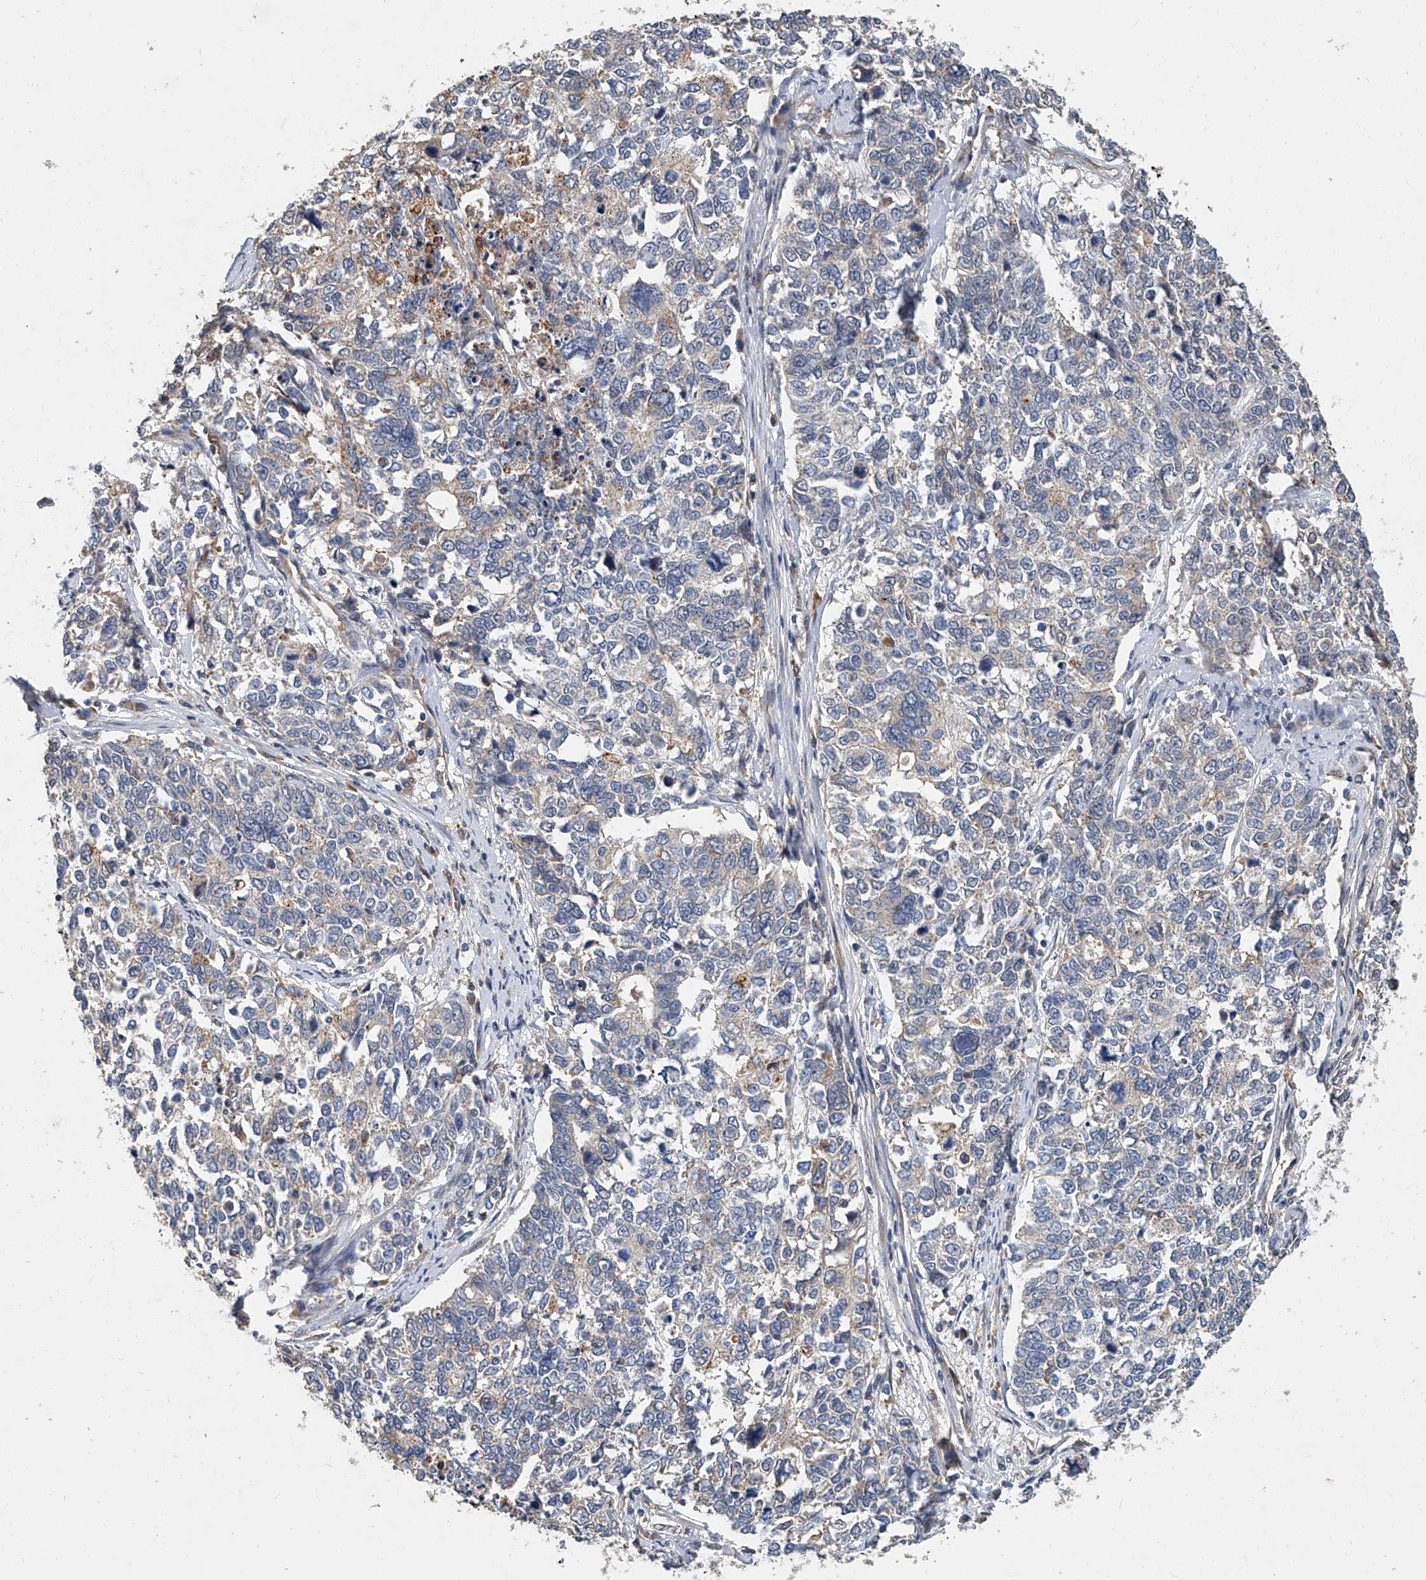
{"staining": {"intensity": "weak", "quantity": "<25%", "location": "cytoplasmic/membranous"}, "tissue": "cervical cancer", "cell_type": "Tumor cells", "image_type": "cancer", "snomed": [{"axis": "morphology", "description": "Squamous cell carcinoma, NOS"}, {"axis": "topography", "description": "Cervix"}], "caption": "Protein analysis of squamous cell carcinoma (cervical) reveals no significant expression in tumor cells. (DAB (3,3'-diaminobenzidine) IHC visualized using brightfield microscopy, high magnification).", "gene": "JAG2", "patient": {"sex": "female", "age": 63}}